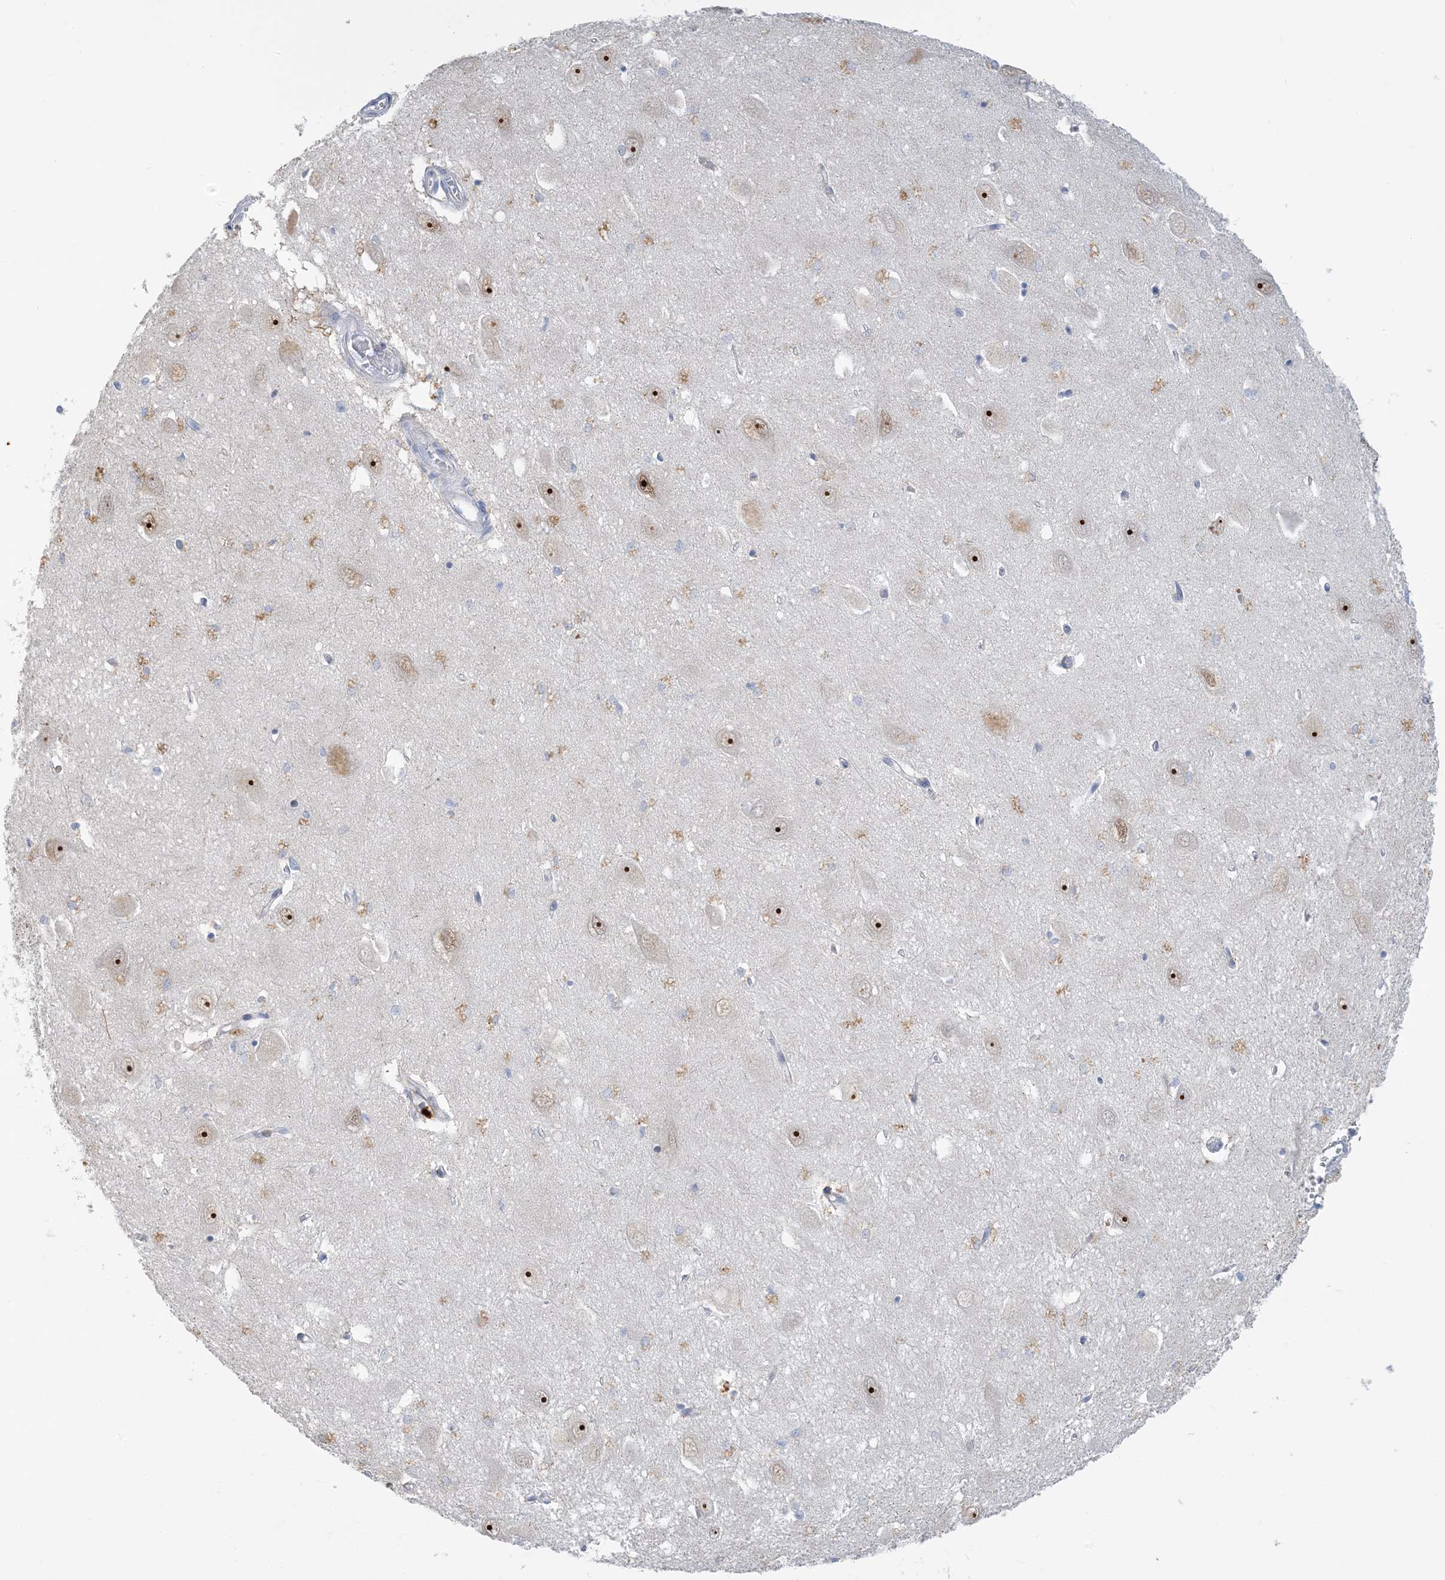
{"staining": {"intensity": "negative", "quantity": "none", "location": "none"}, "tissue": "hippocampus", "cell_type": "Glial cells", "image_type": "normal", "snomed": [{"axis": "morphology", "description": "Normal tissue, NOS"}, {"axis": "topography", "description": "Hippocampus"}], "caption": "DAB immunohistochemical staining of normal hippocampus reveals no significant positivity in glial cells.", "gene": "ZCCHC12", "patient": {"sex": "female", "age": 64}}